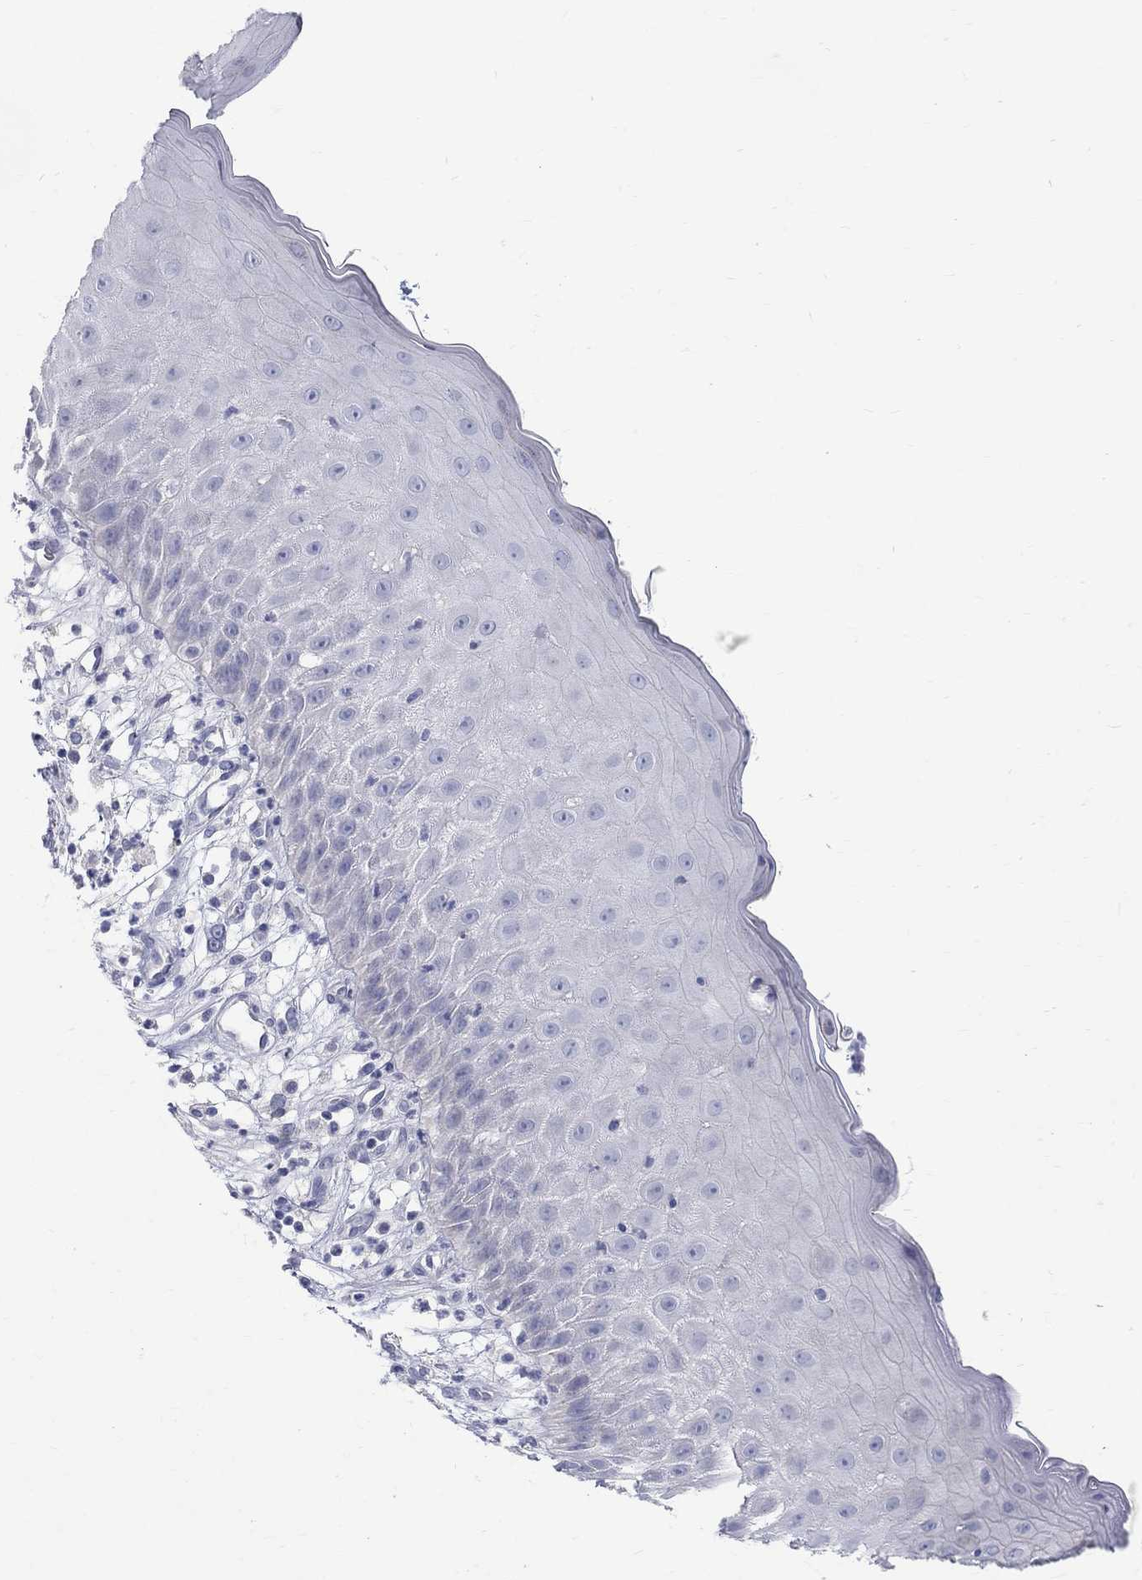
{"staining": {"intensity": "negative", "quantity": "none", "location": "none"}, "tissue": "skin cancer", "cell_type": "Tumor cells", "image_type": "cancer", "snomed": [{"axis": "morphology", "description": "Normal tissue, NOS"}, {"axis": "morphology", "description": "Squamous cell carcinoma, NOS"}, {"axis": "topography", "description": "Skin"}], "caption": "This photomicrograph is of skin squamous cell carcinoma stained with immunohistochemistry (IHC) to label a protein in brown with the nuclei are counter-stained blue. There is no staining in tumor cells.", "gene": "MAGEB6", "patient": {"sex": "male", "age": 79}}